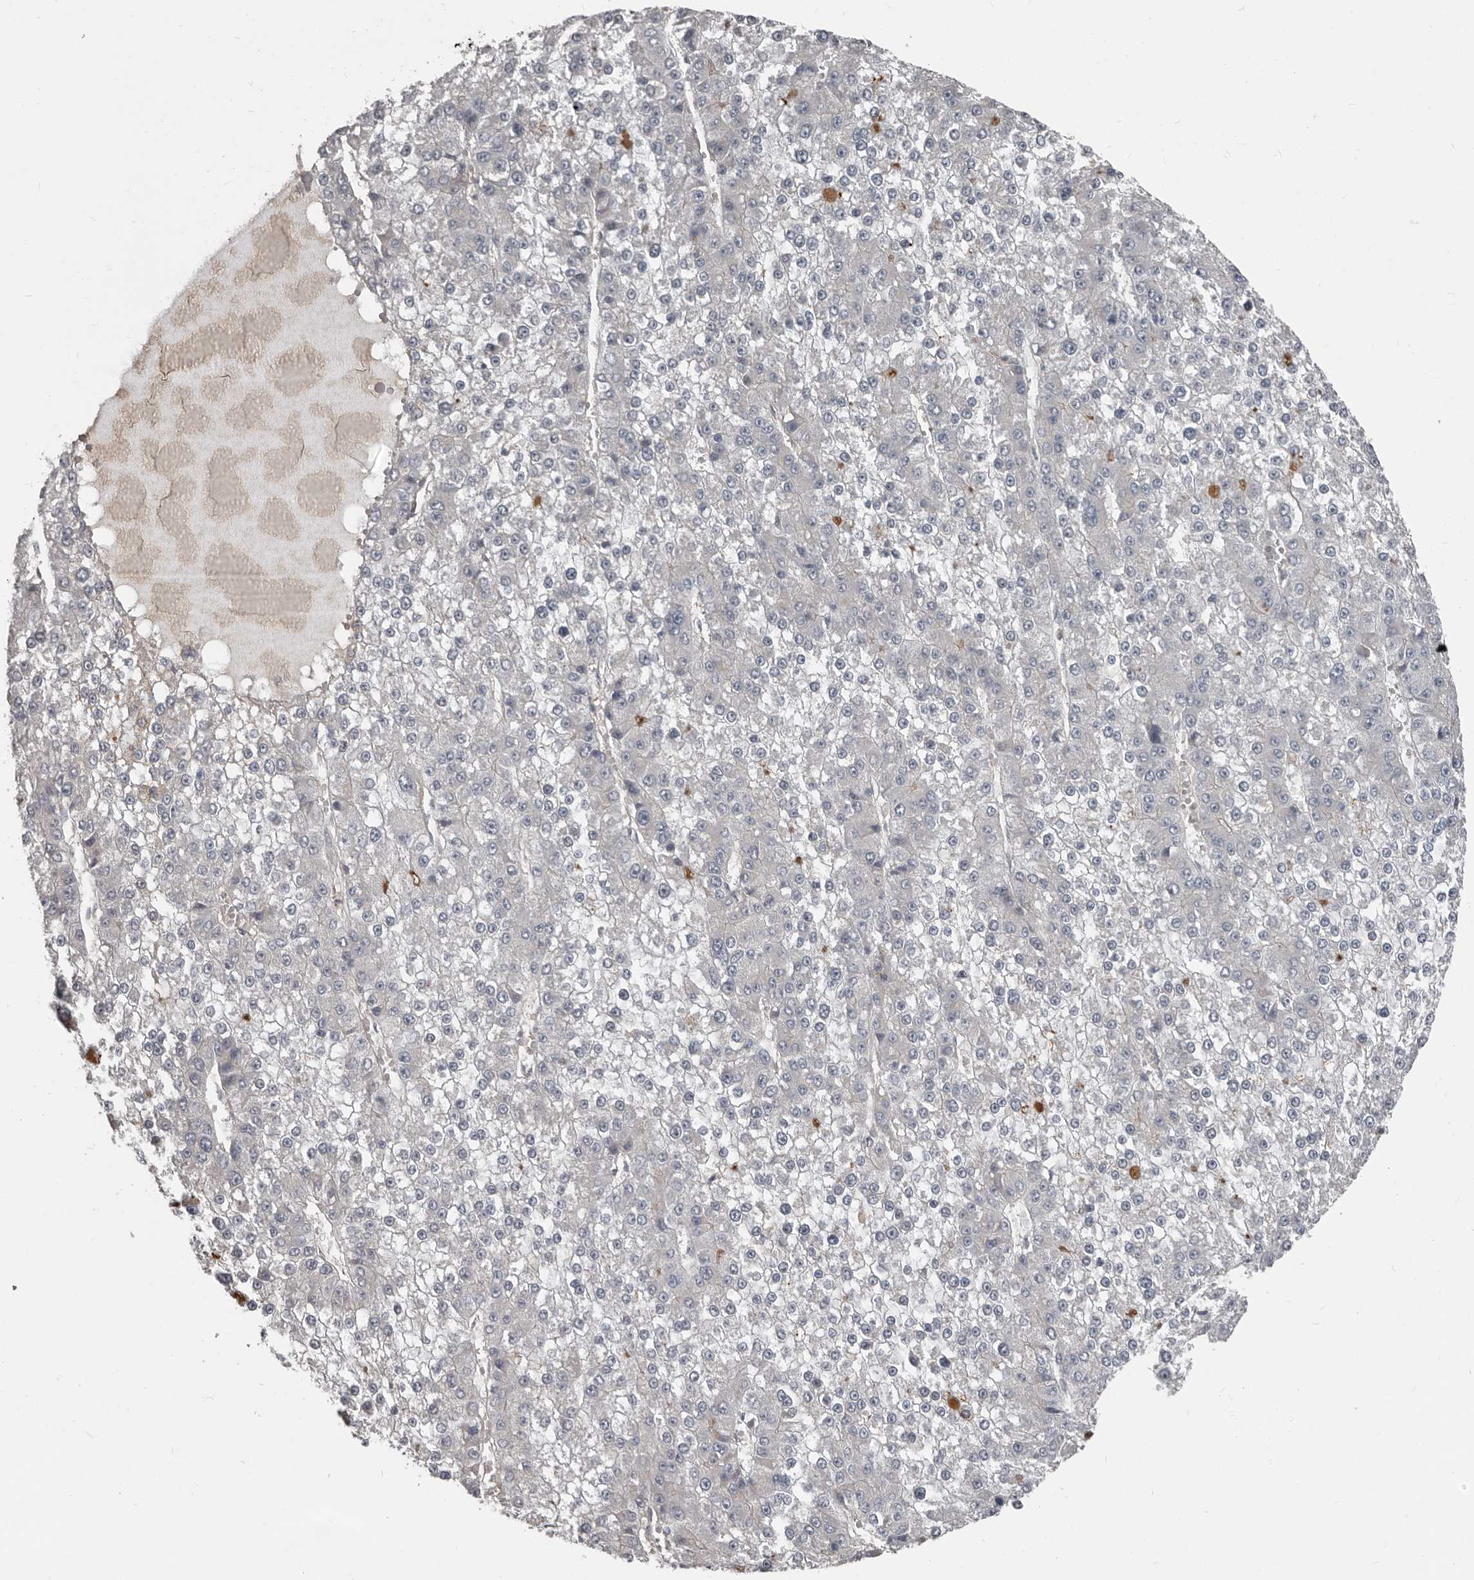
{"staining": {"intensity": "negative", "quantity": "none", "location": "none"}, "tissue": "liver cancer", "cell_type": "Tumor cells", "image_type": "cancer", "snomed": [{"axis": "morphology", "description": "Carcinoma, Hepatocellular, NOS"}, {"axis": "topography", "description": "Liver"}], "caption": "The histopathology image demonstrates no staining of tumor cells in liver cancer (hepatocellular carcinoma).", "gene": "CA6", "patient": {"sex": "female", "age": 73}}